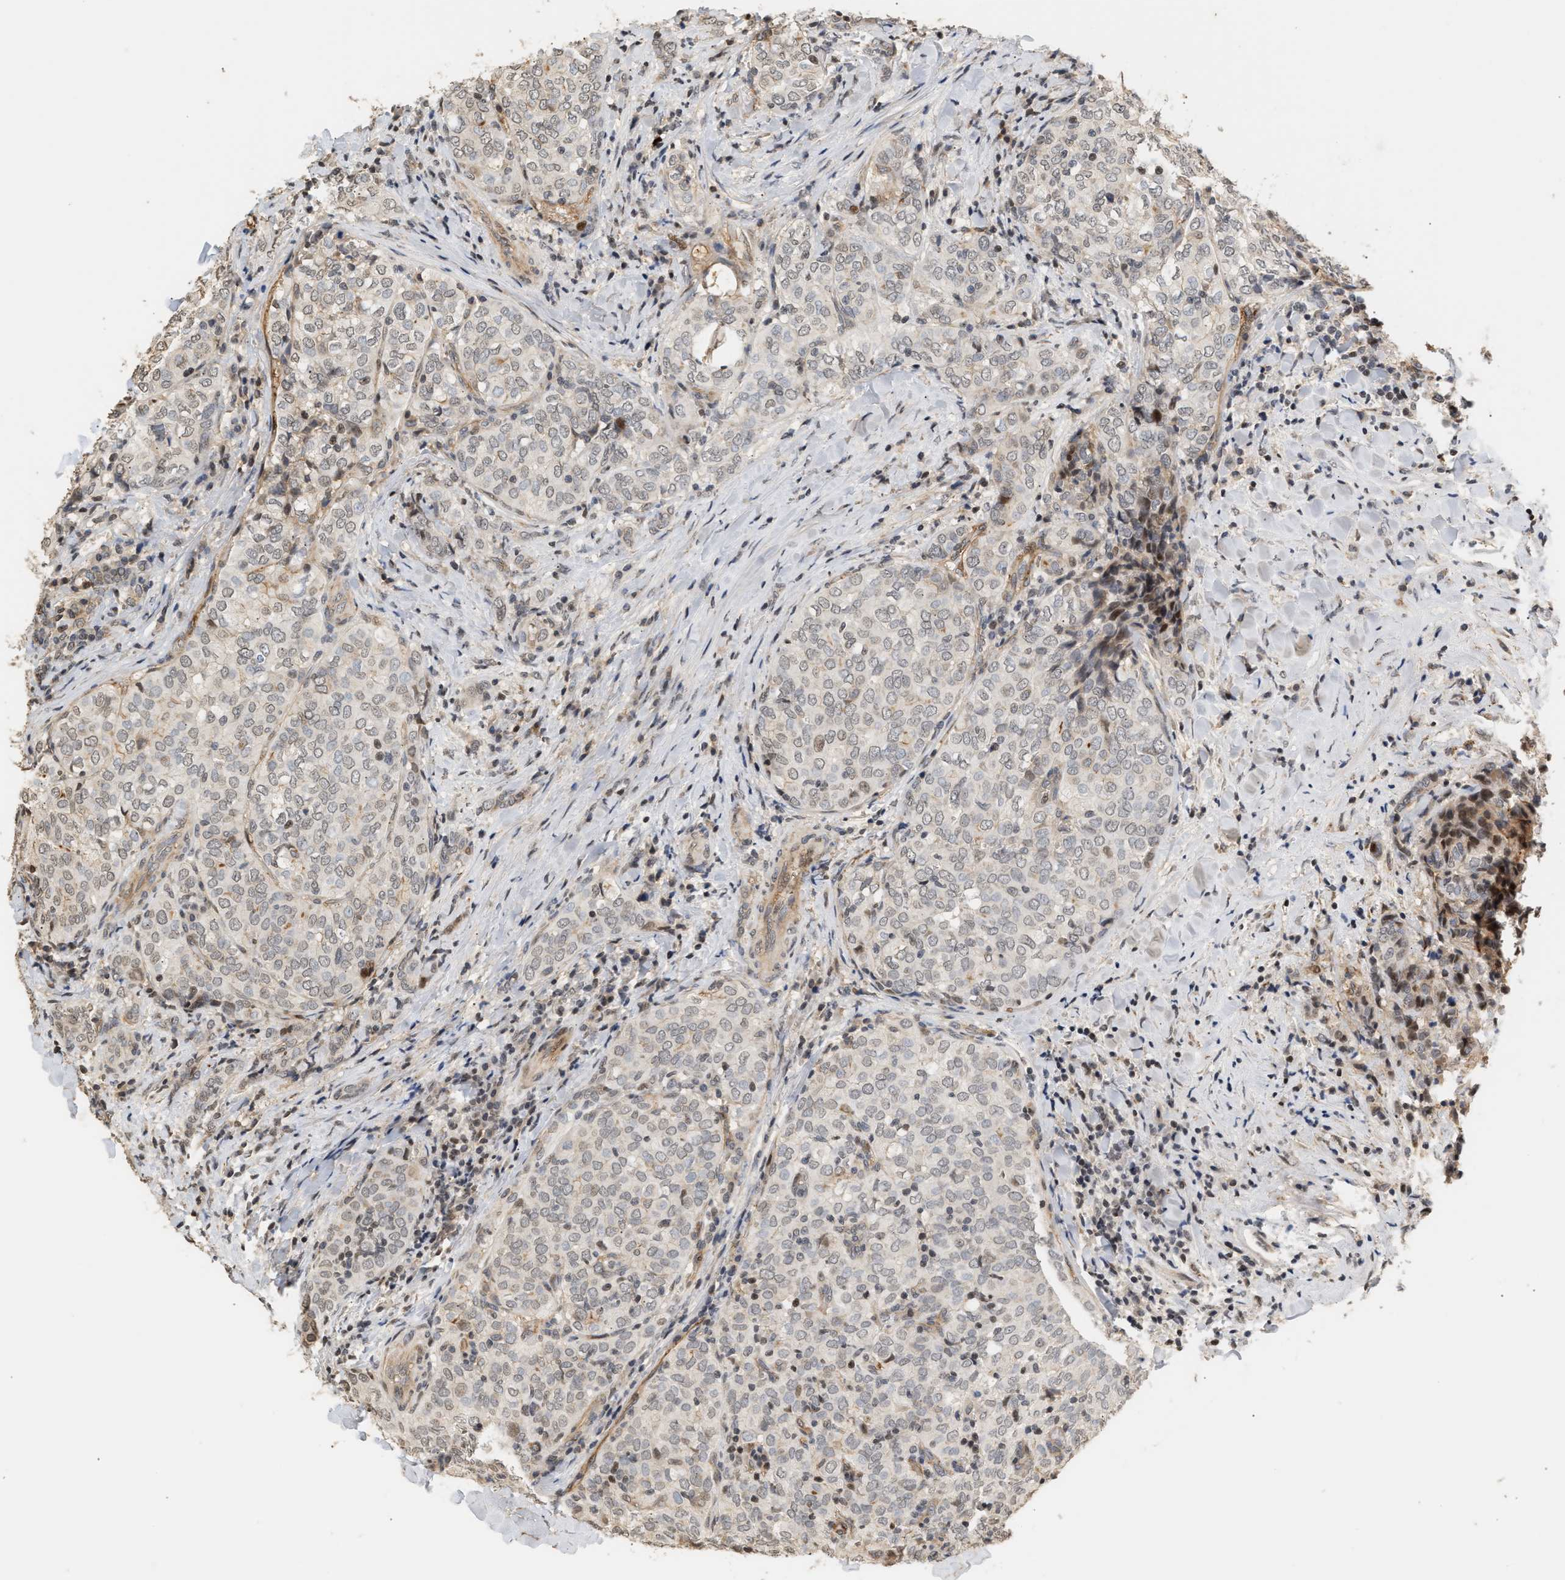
{"staining": {"intensity": "negative", "quantity": "none", "location": "none"}, "tissue": "thyroid cancer", "cell_type": "Tumor cells", "image_type": "cancer", "snomed": [{"axis": "morphology", "description": "Normal tissue, NOS"}, {"axis": "morphology", "description": "Papillary adenocarcinoma, NOS"}, {"axis": "topography", "description": "Thyroid gland"}], "caption": "This is an immunohistochemistry (IHC) photomicrograph of human thyroid cancer. There is no expression in tumor cells.", "gene": "PLXND1", "patient": {"sex": "female", "age": 30}}